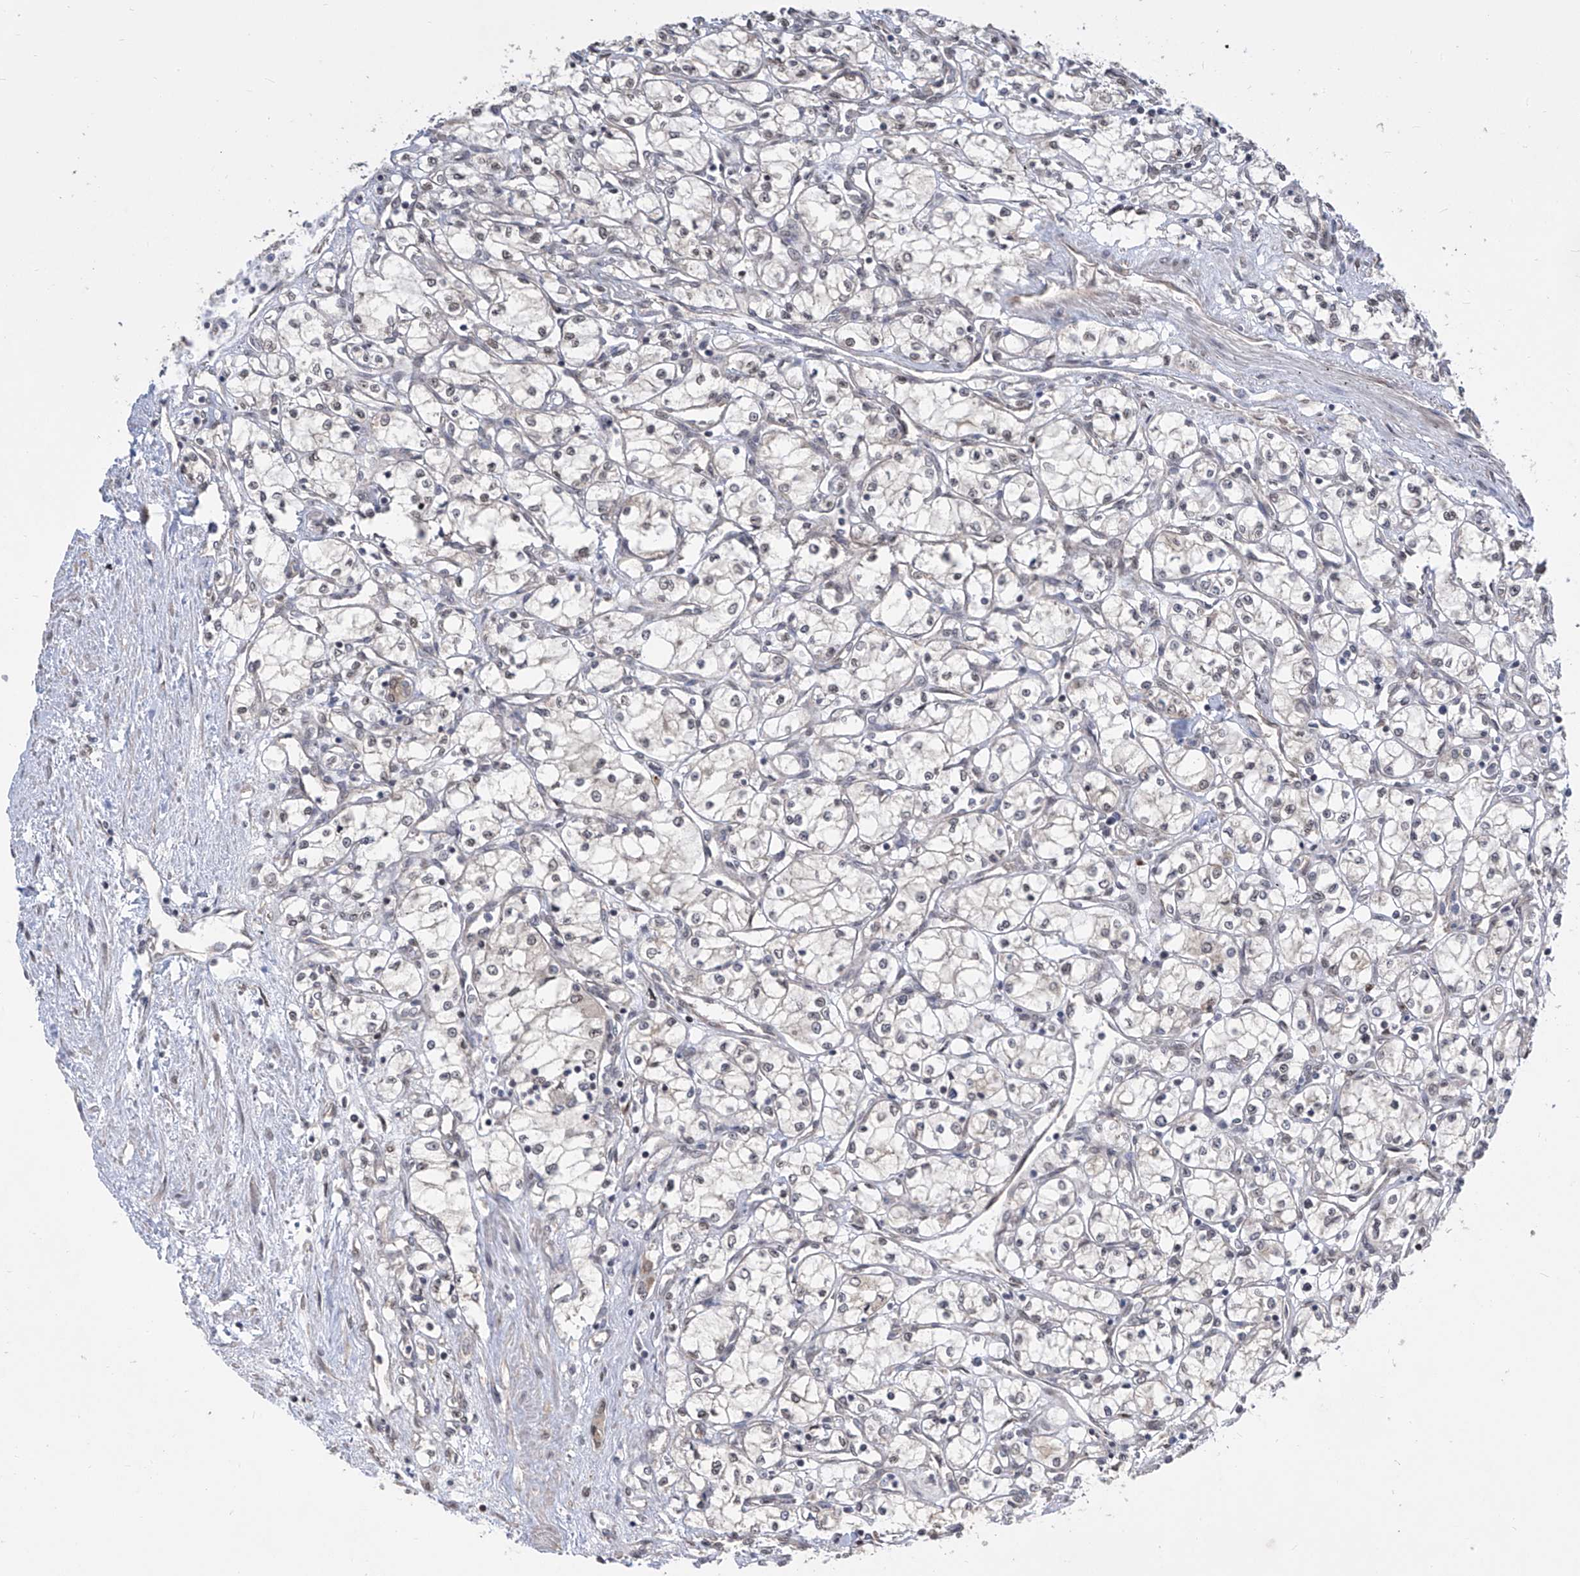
{"staining": {"intensity": "negative", "quantity": "none", "location": "none"}, "tissue": "renal cancer", "cell_type": "Tumor cells", "image_type": "cancer", "snomed": [{"axis": "morphology", "description": "Adenocarcinoma, NOS"}, {"axis": "topography", "description": "Kidney"}], "caption": "IHC histopathology image of human renal adenocarcinoma stained for a protein (brown), which exhibits no positivity in tumor cells.", "gene": "CETN2", "patient": {"sex": "male", "age": 59}}